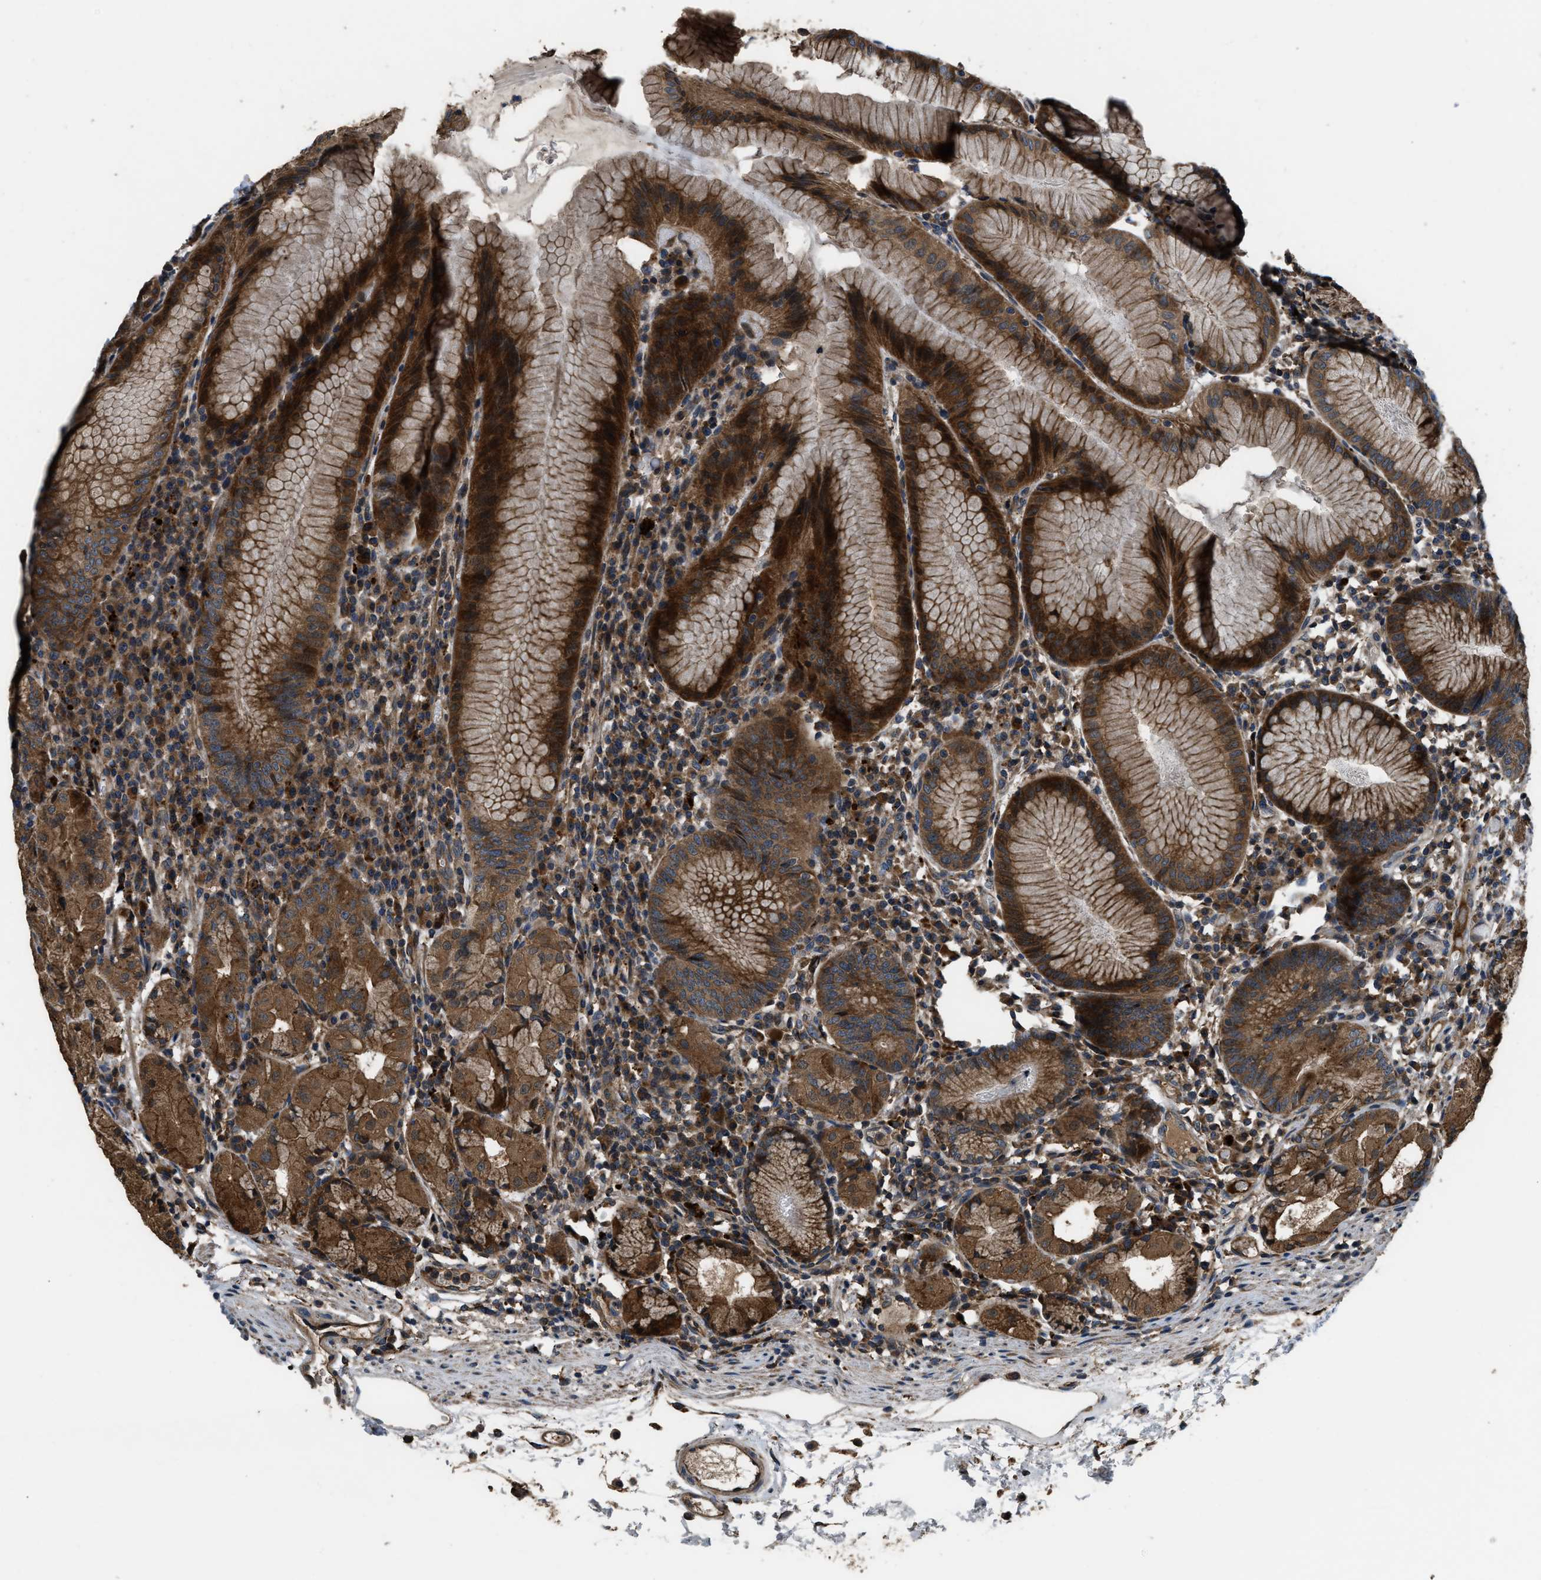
{"staining": {"intensity": "strong", "quantity": ">75%", "location": "cytoplasmic/membranous"}, "tissue": "stomach", "cell_type": "Glandular cells", "image_type": "normal", "snomed": [{"axis": "morphology", "description": "Normal tissue, NOS"}, {"axis": "topography", "description": "Stomach"}, {"axis": "topography", "description": "Stomach, lower"}], "caption": "Glandular cells reveal high levels of strong cytoplasmic/membranous staining in approximately >75% of cells in benign stomach.", "gene": "GGH", "patient": {"sex": "female", "age": 75}}